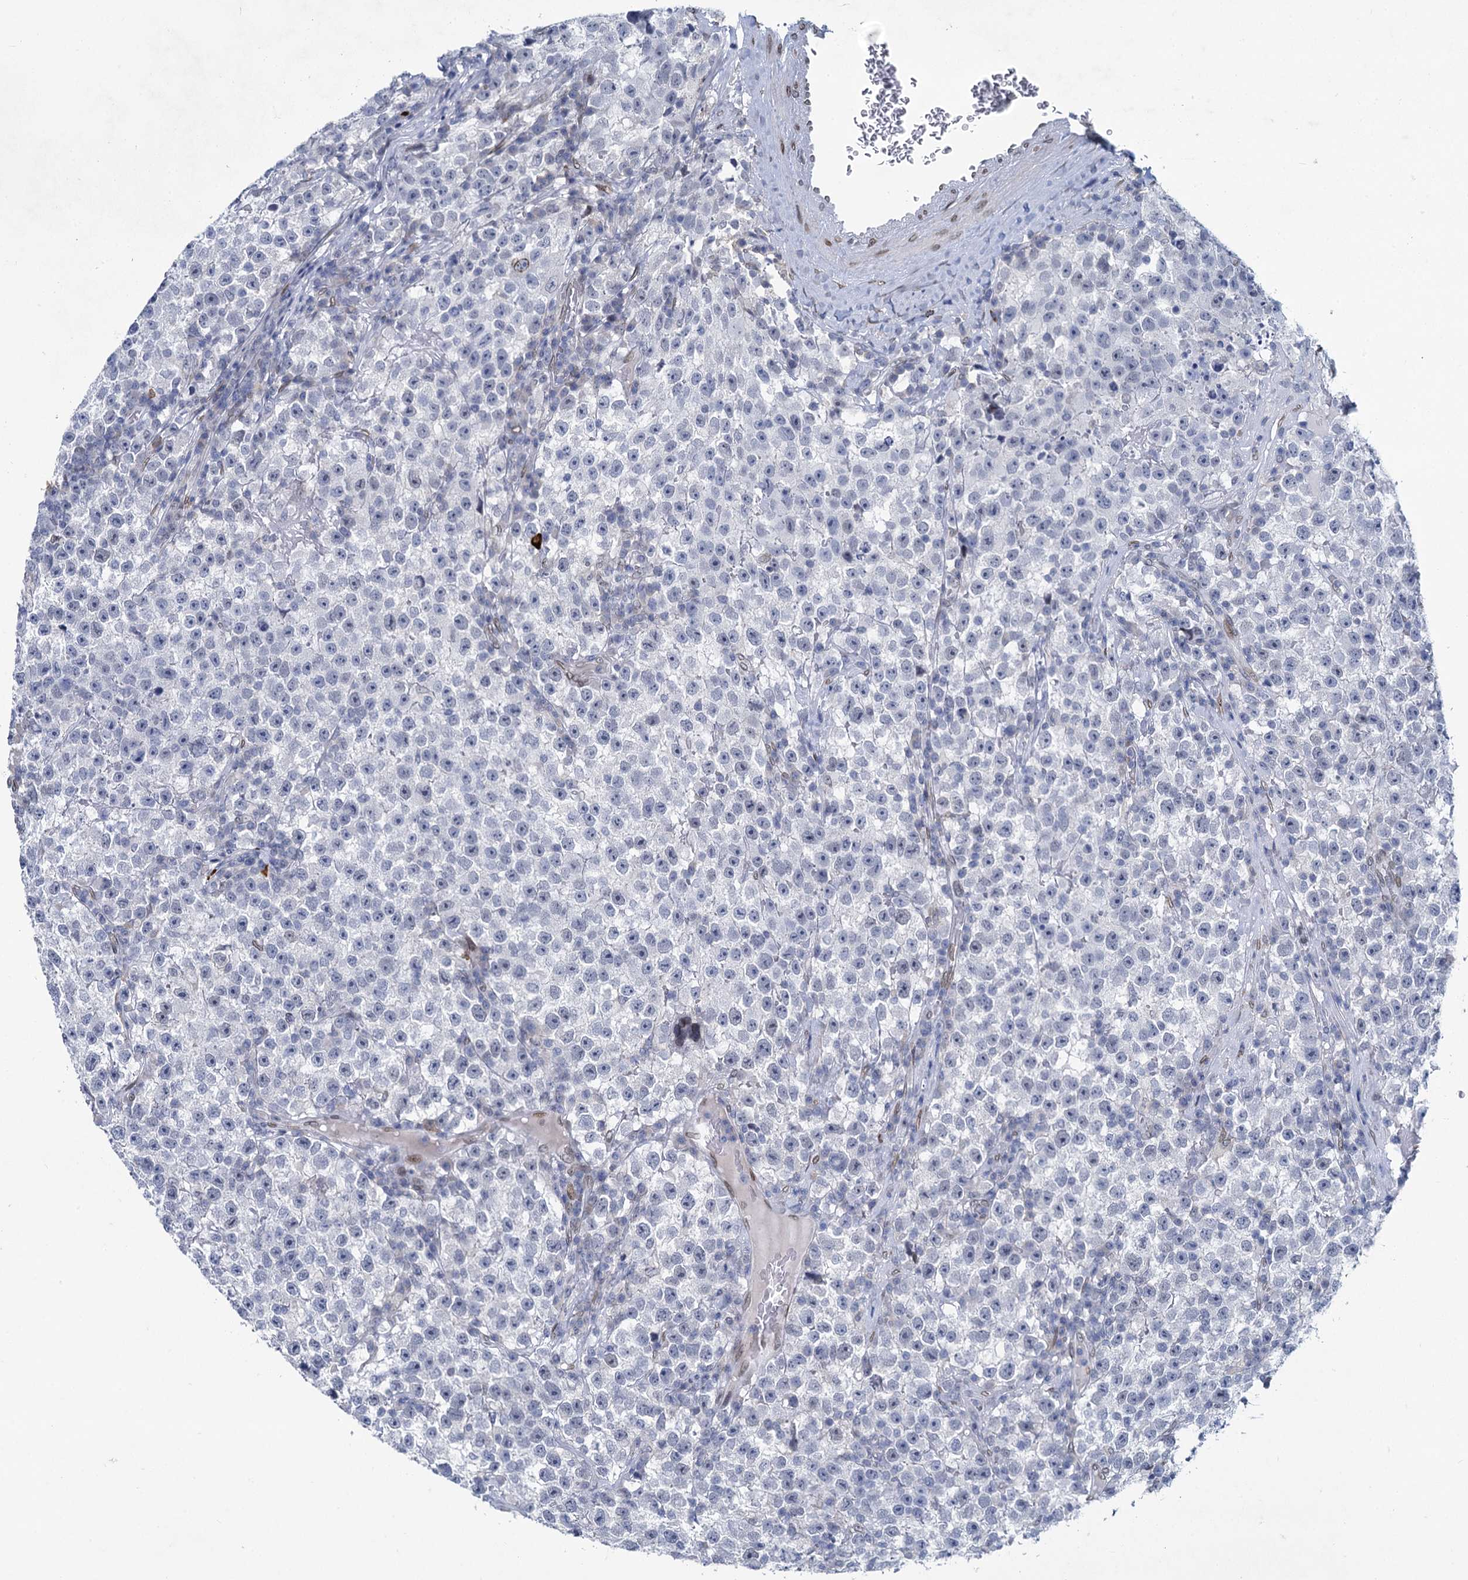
{"staining": {"intensity": "negative", "quantity": "none", "location": "none"}, "tissue": "testis cancer", "cell_type": "Tumor cells", "image_type": "cancer", "snomed": [{"axis": "morphology", "description": "Seminoma, NOS"}, {"axis": "topography", "description": "Testis"}], "caption": "A high-resolution image shows IHC staining of testis seminoma, which exhibits no significant positivity in tumor cells.", "gene": "PRSS35", "patient": {"sex": "male", "age": 22}}